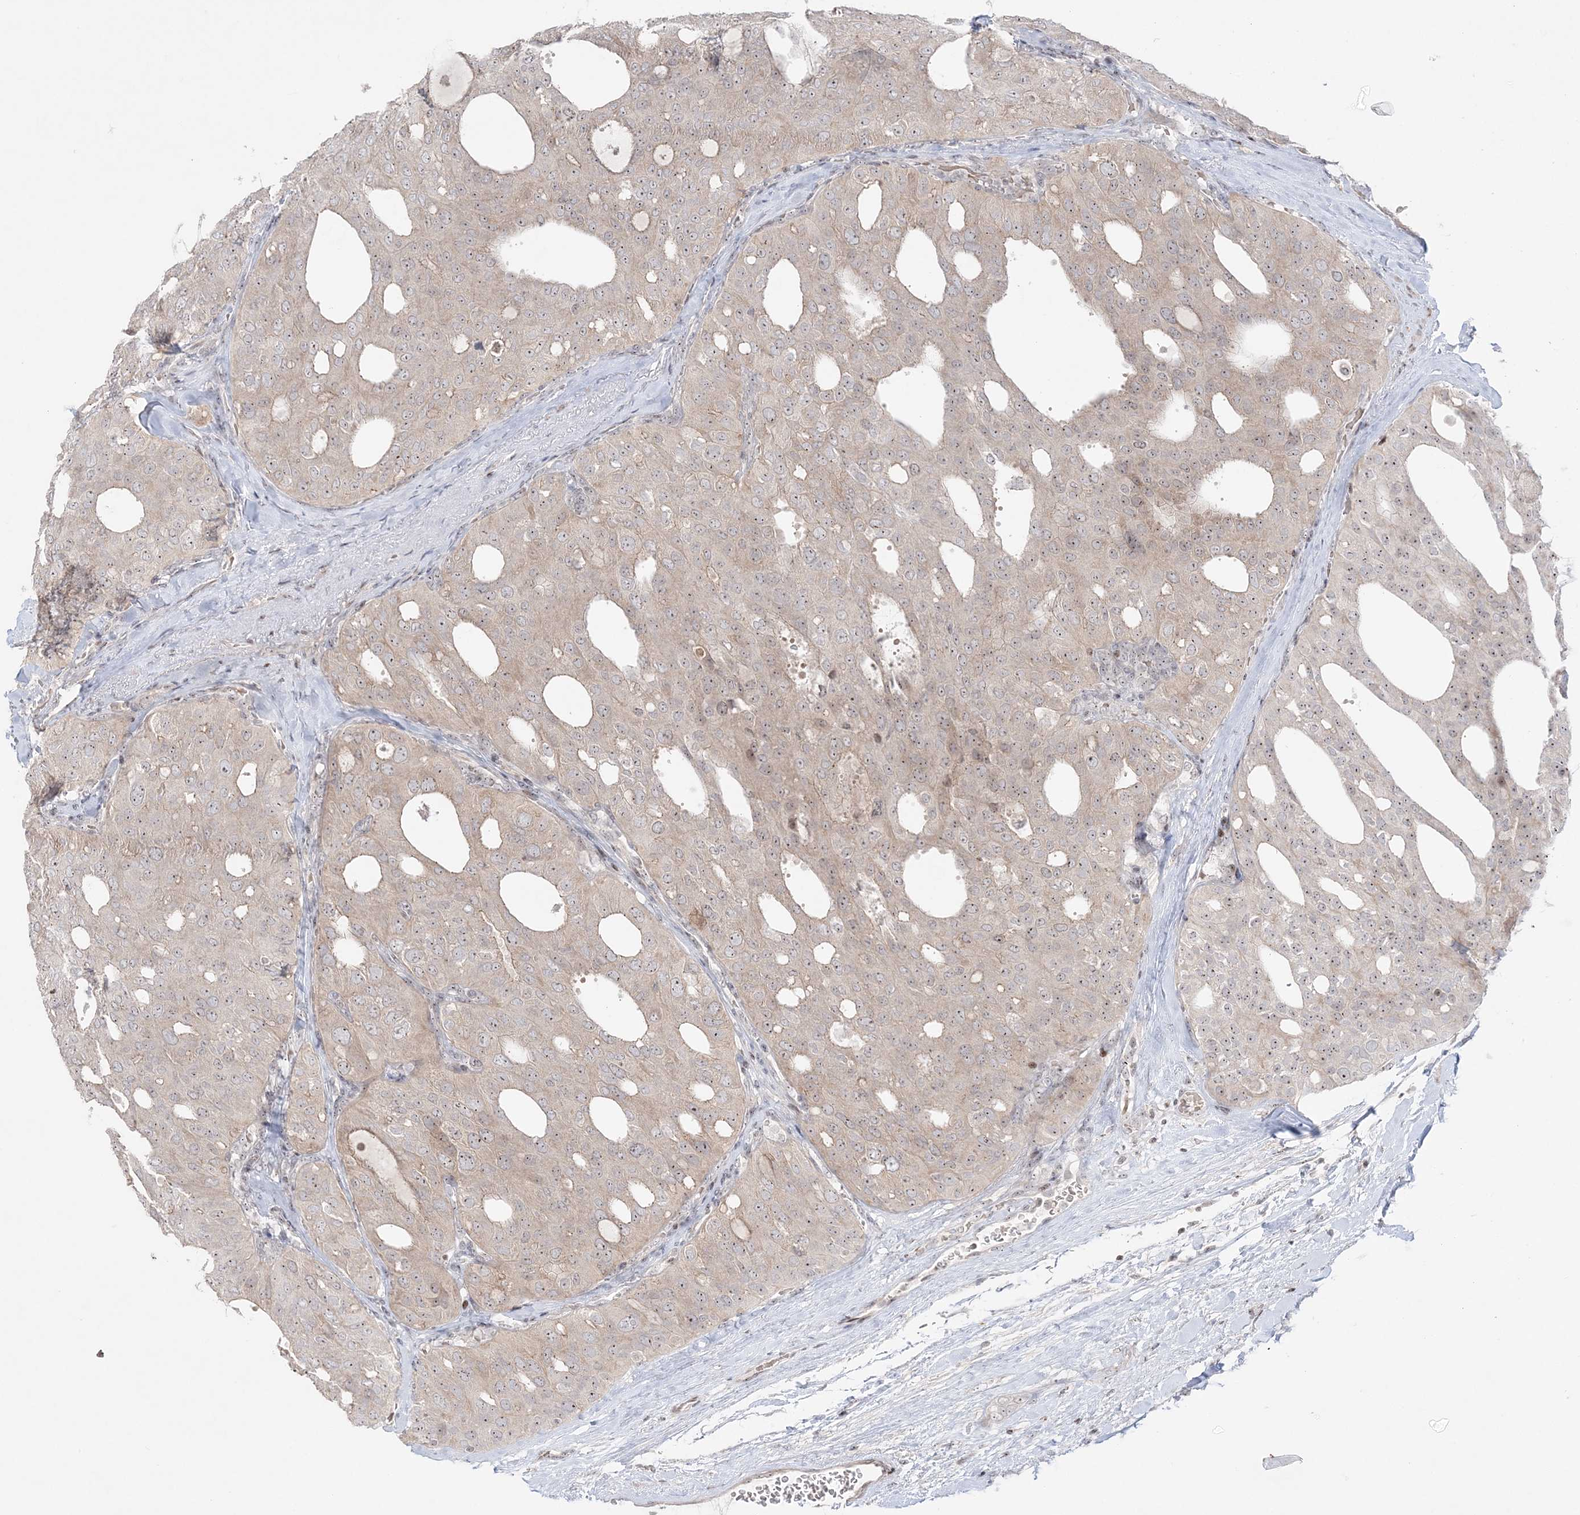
{"staining": {"intensity": "weak", "quantity": ">75%", "location": "cytoplasmic/membranous,nuclear"}, "tissue": "thyroid cancer", "cell_type": "Tumor cells", "image_type": "cancer", "snomed": [{"axis": "morphology", "description": "Follicular adenoma carcinoma, NOS"}, {"axis": "topography", "description": "Thyroid gland"}], "caption": "Thyroid cancer stained with a protein marker reveals weak staining in tumor cells.", "gene": "SH3BP4", "patient": {"sex": "male", "age": 75}}